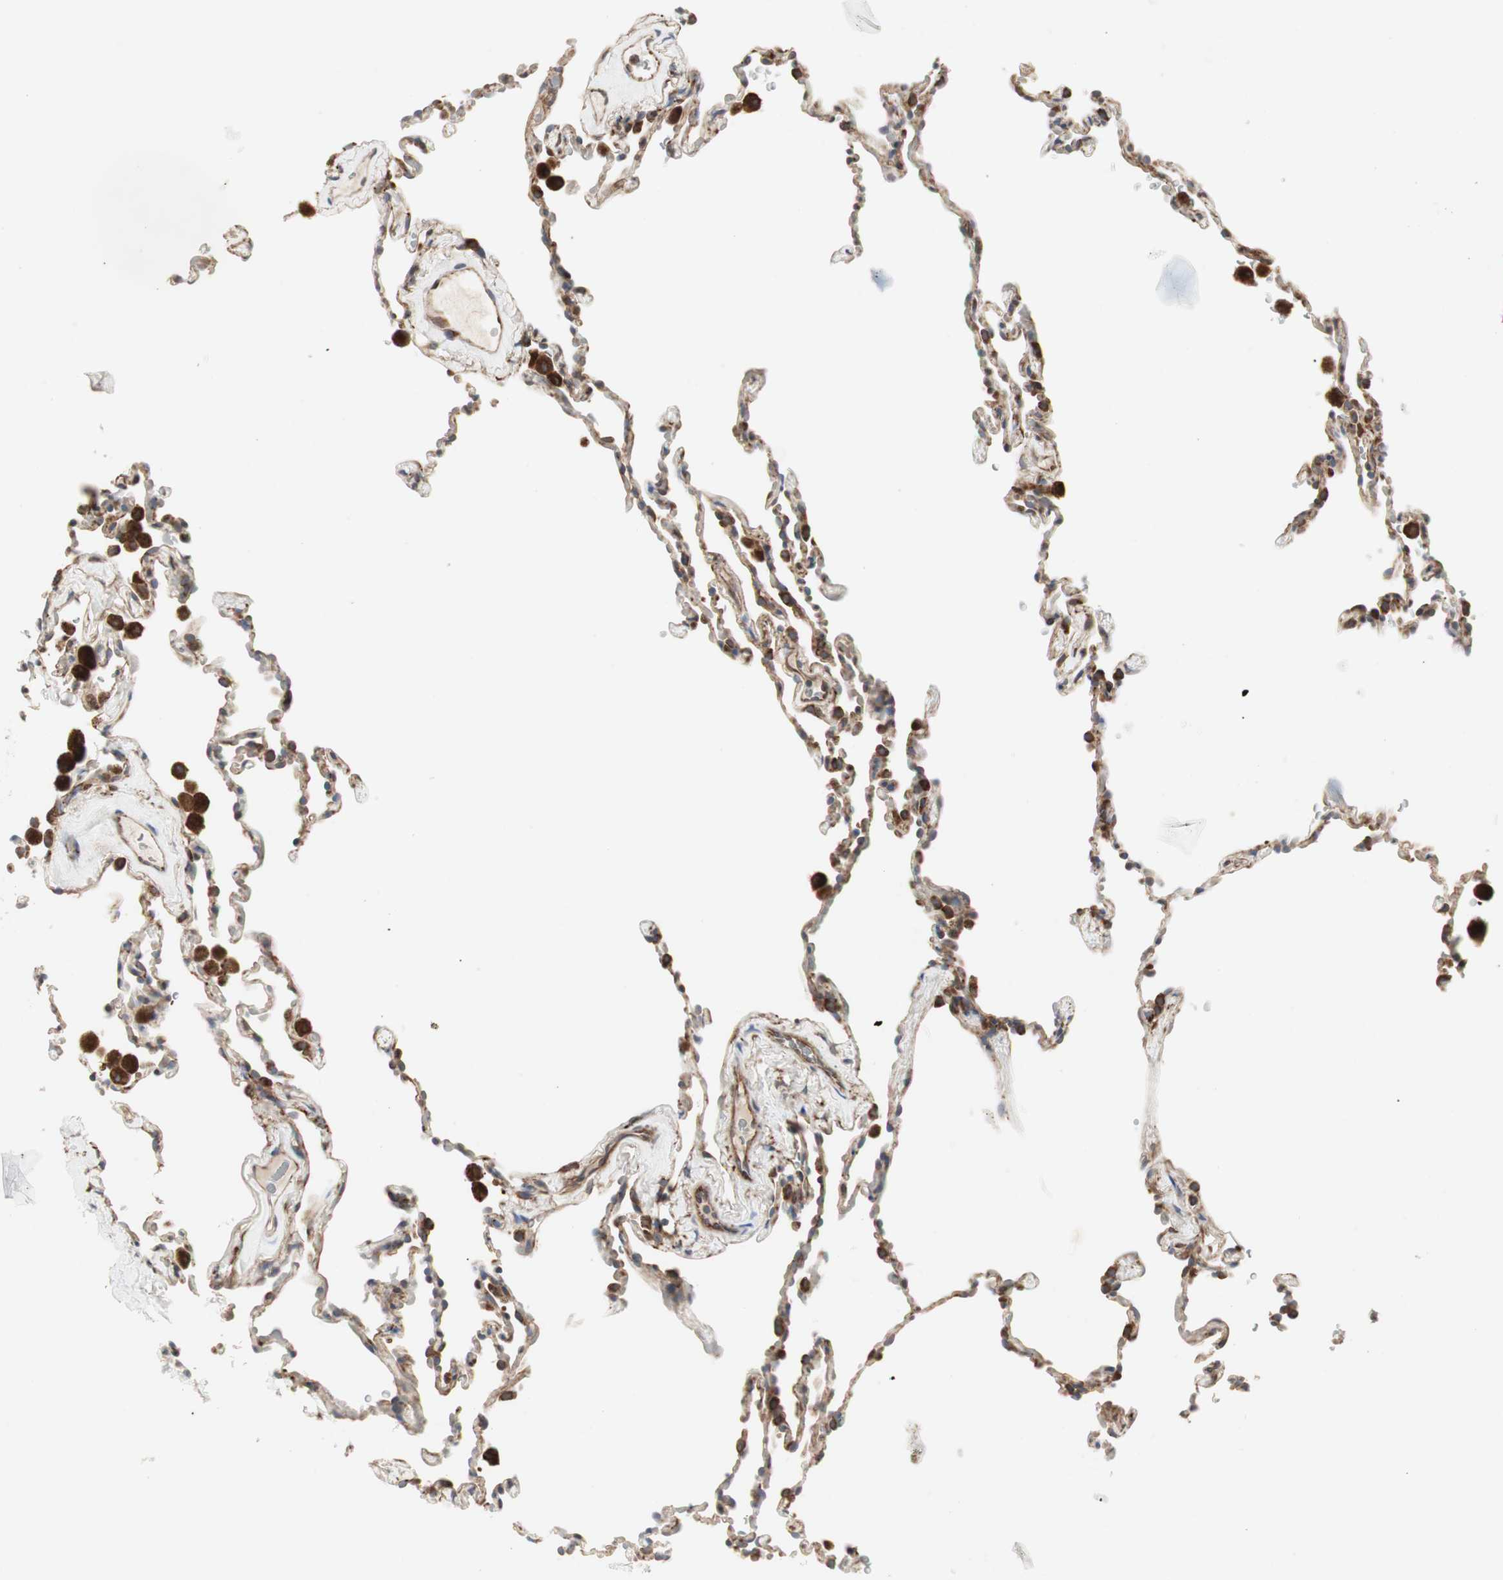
{"staining": {"intensity": "moderate", "quantity": ">75%", "location": "cytoplasmic/membranous"}, "tissue": "lung", "cell_type": "Alveolar cells", "image_type": "normal", "snomed": [{"axis": "morphology", "description": "Normal tissue, NOS"}, {"axis": "morphology", "description": "Soft tissue tumor metastatic"}, {"axis": "topography", "description": "Lung"}], "caption": "Immunohistochemistry (IHC) of benign human lung demonstrates medium levels of moderate cytoplasmic/membranous positivity in approximately >75% of alveolar cells.", "gene": "H6PD", "patient": {"sex": "male", "age": 59}}